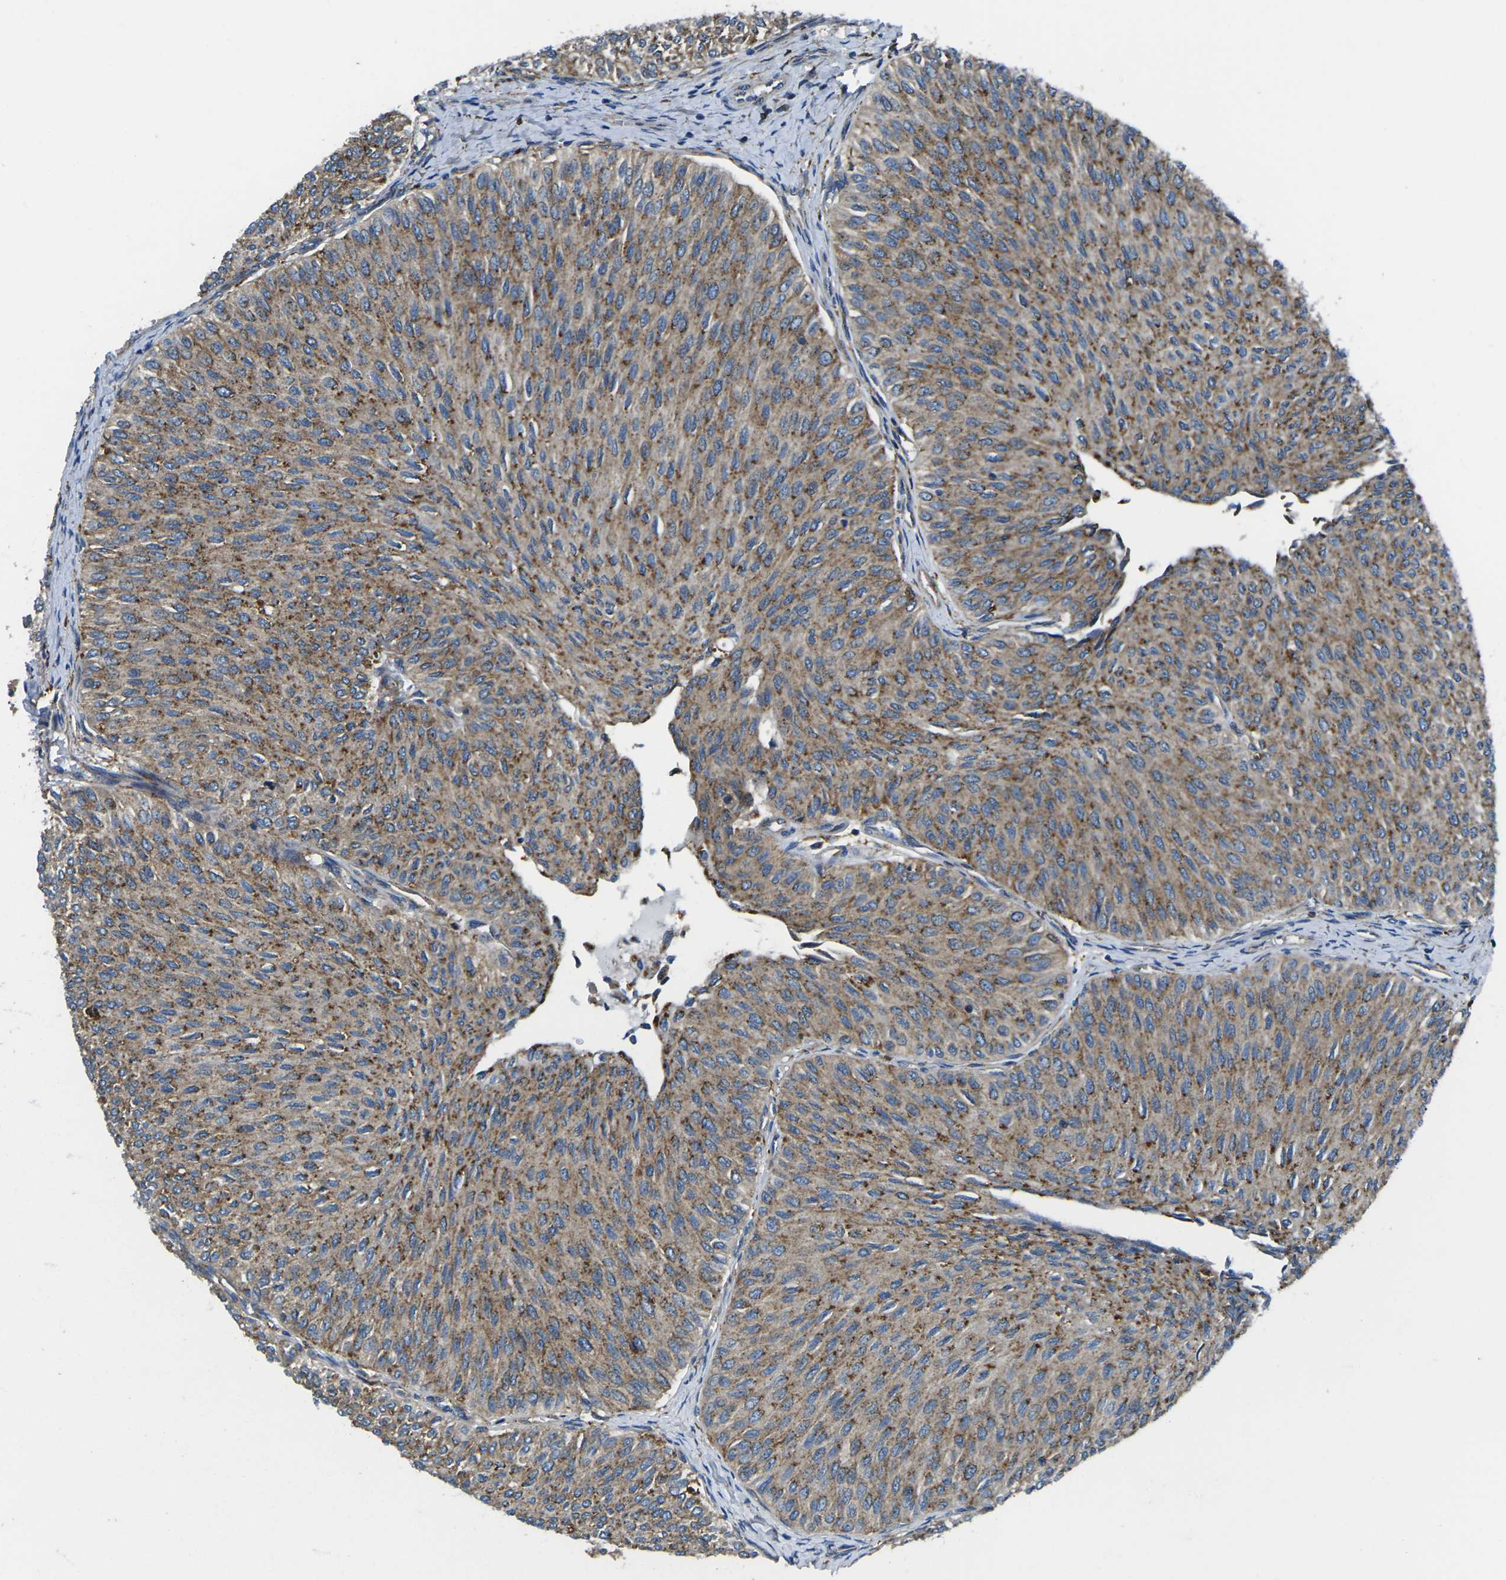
{"staining": {"intensity": "moderate", "quantity": ">75%", "location": "cytoplasmic/membranous"}, "tissue": "urothelial cancer", "cell_type": "Tumor cells", "image_type": "cancer", "snomed": [{"axis": "morphology", "description": "Urothelial carcinoma, Low grade"}, {"axis": "topography", "description": "Urinary bladder"}], "caption": "Urothelial cancer stained for a protein (brown) shows moderate cytoplasmic/membranous positive positivity in about >75% of tumor cells.", "gene": "CDK17", "patient": {"sex": "male", "age": 78}}